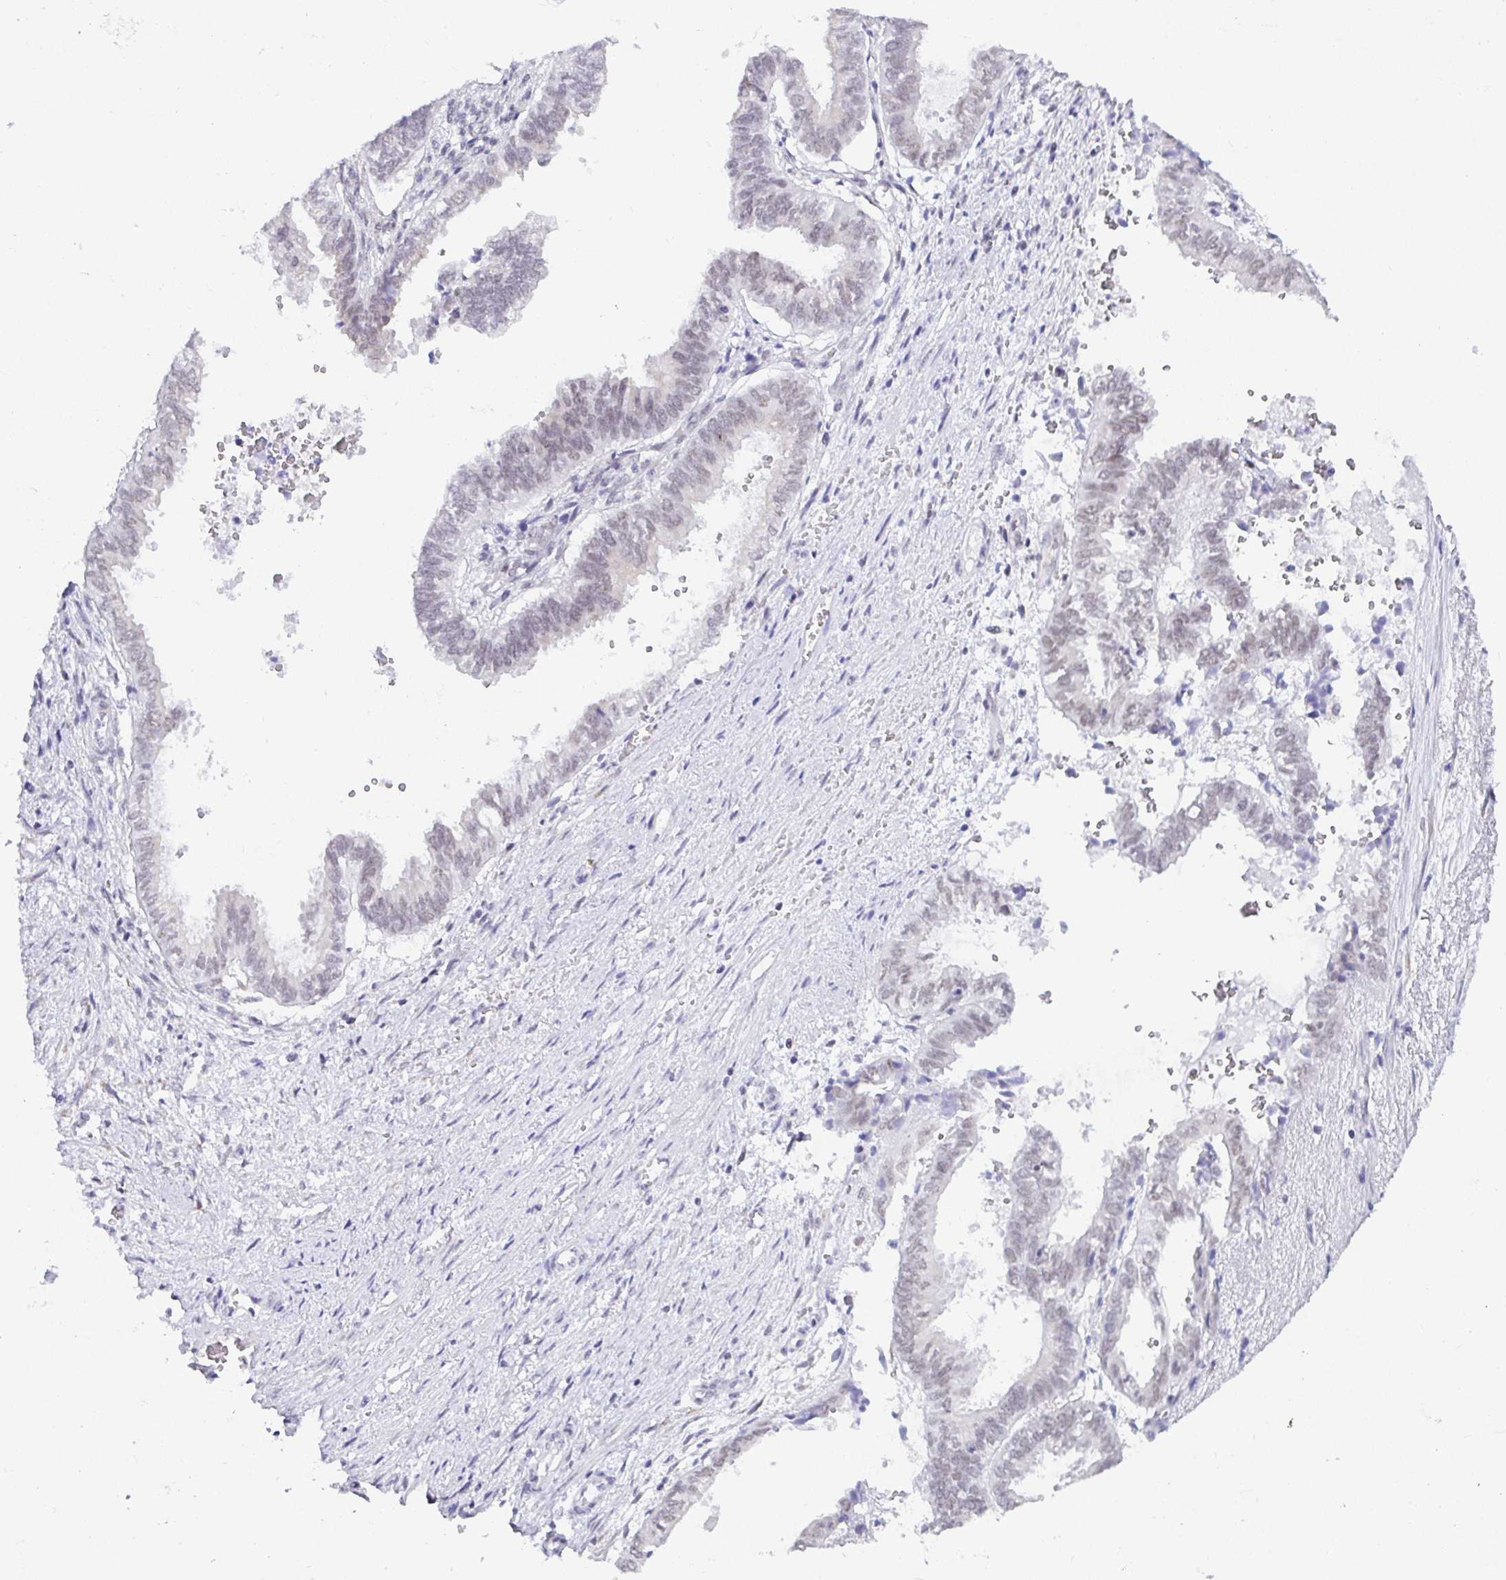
{"staining": {"intensity": "weak", "quantity": "<25%", "location": "nuclear"}, "tissue": "ovarian cancer", "cell_type": "Tumor cells", "image_type": "cancer", "snomed": [{"axis": "morphology", "description": "Carcinoma, endometroid"}, {"axis": "topography", "description": "Ovary"}], "caption": "Ovarian cancer was stained to show a protein in brown. There is no significant positivity in tumor cells.", "gene": "WDR72", "patient": {"sex": "female", "age": 64}}